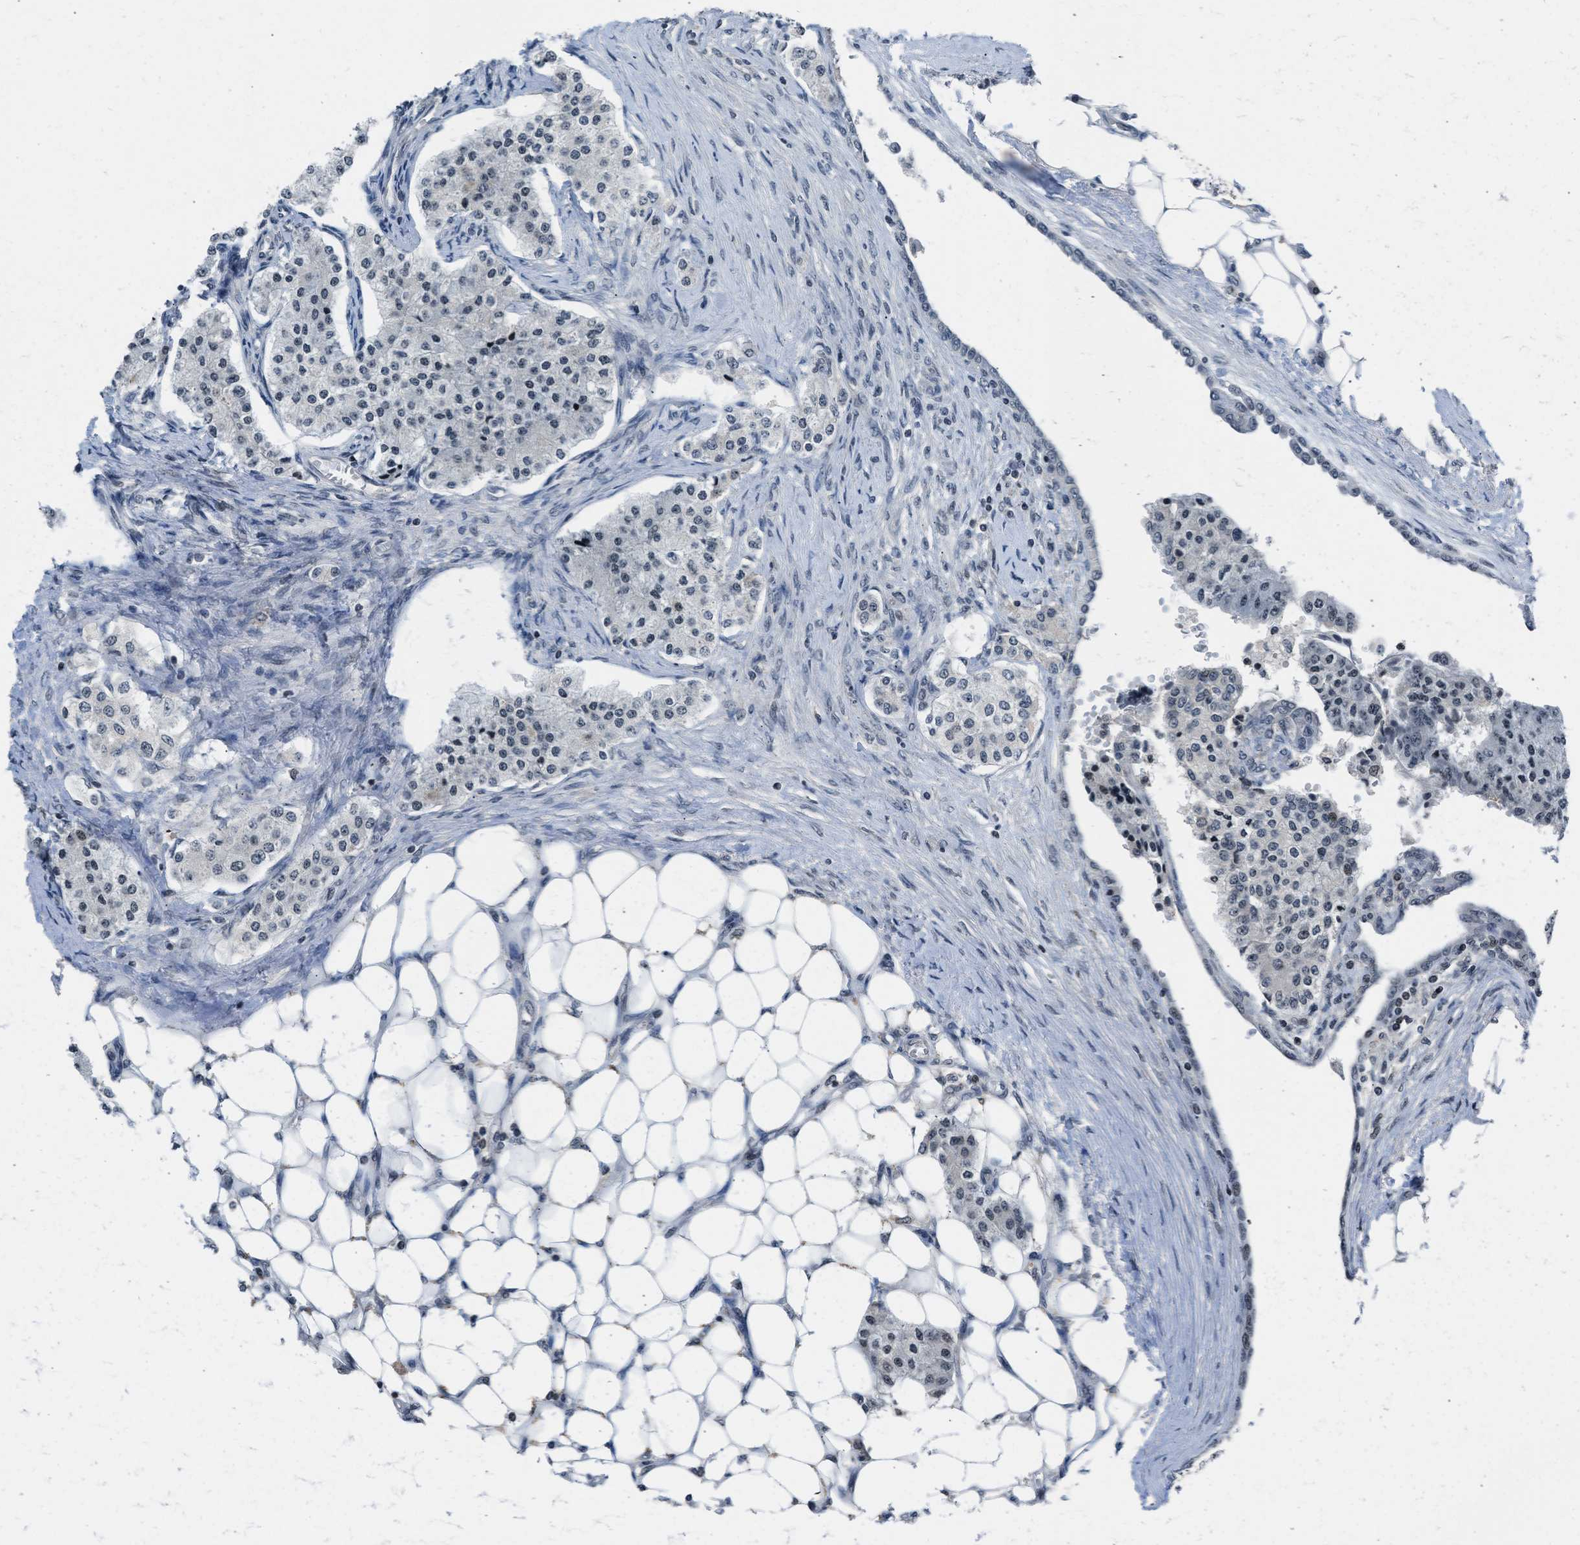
{"staining": {"intensity": "negative", "quantity": "none", "location": "none"}, "tissue": "carcinoid", "cell_type": "Tumor cells", "image_type": "cancer", "snomed": [{"axis": "morphology", "description": "Carcinoid, malignant, NOS"}, {"axis": "topography", "description": "Colon"}], "caption": "Immunohistochemical staining of carcinoid displays no significant expression in tumor cells.", "gene": "TTBK2", "patient": {"sex": "female", "age": 52}}